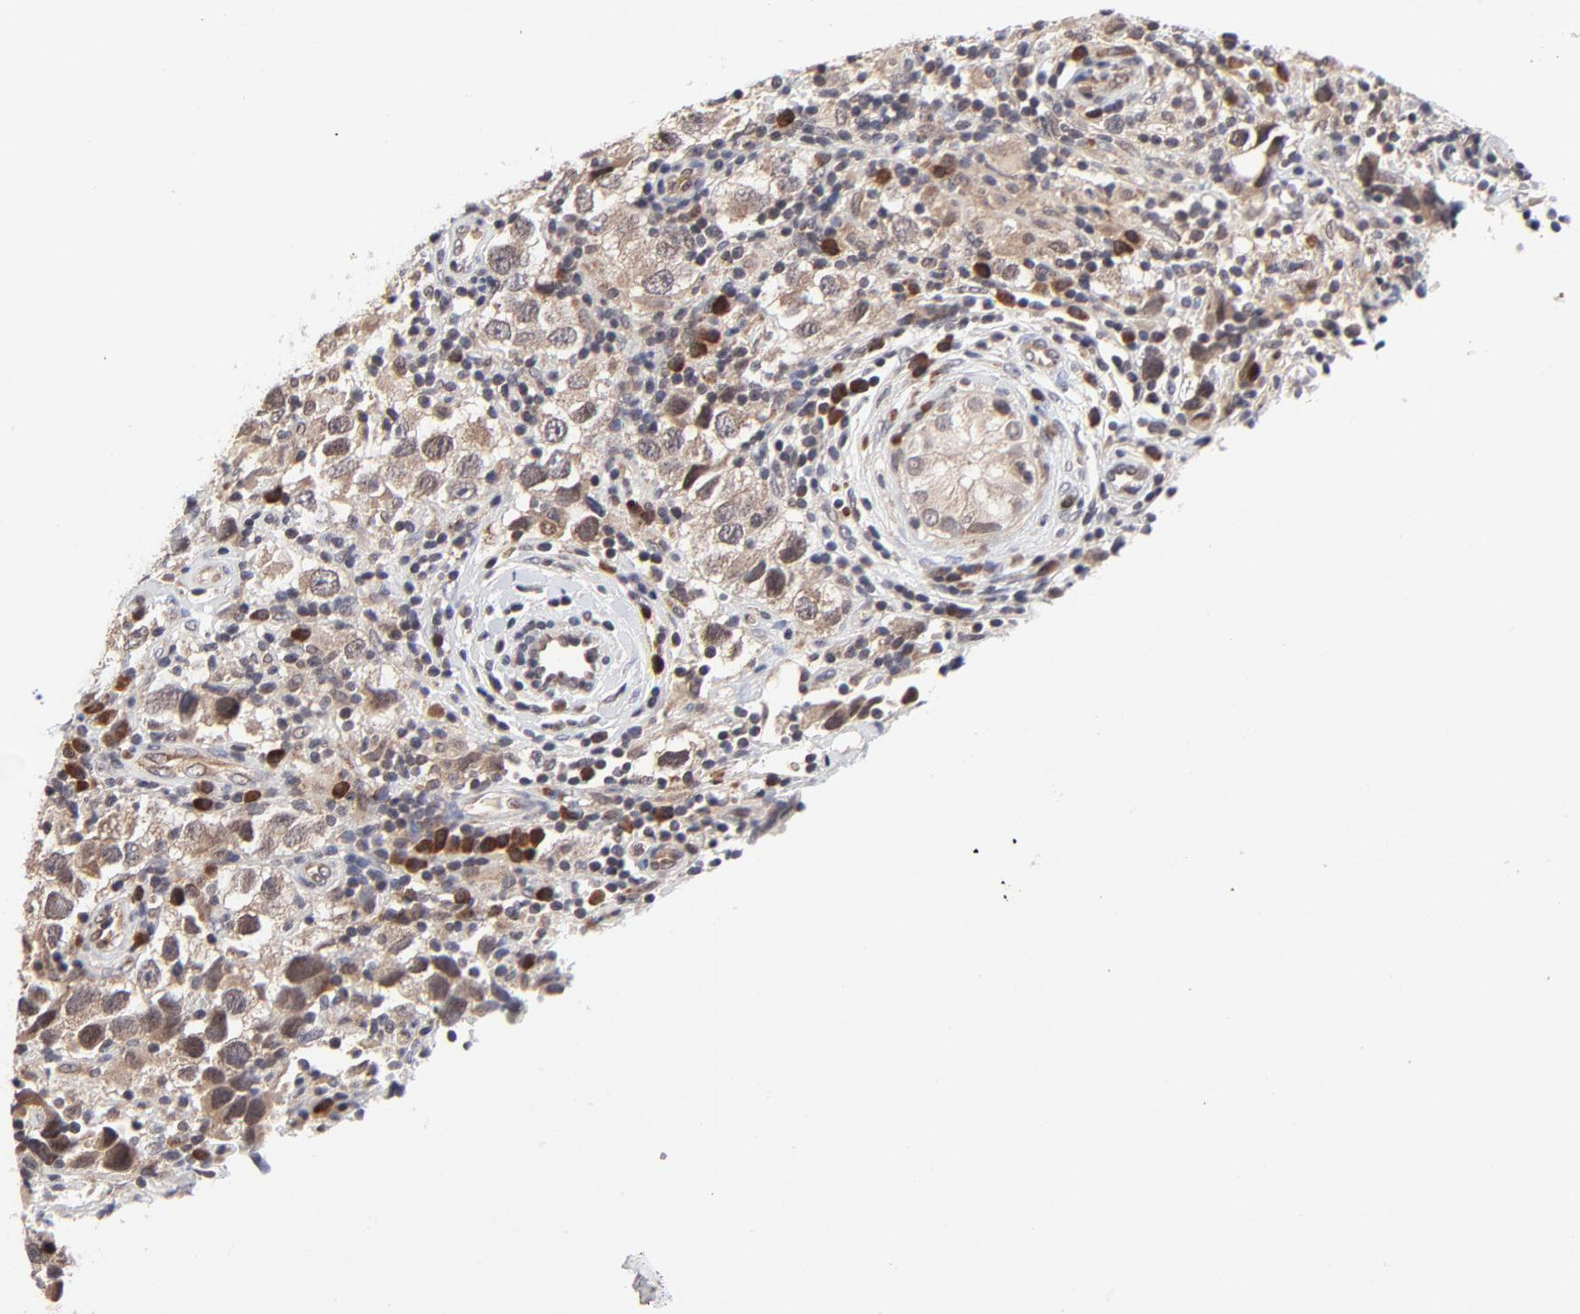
{"staining": {"intensity": "moderate", "quantity": ">75%", "location": "cytoplasmic/membranous"}, "tissue": "testis cancer", "cell_type": "Tumor cells", "image_type": "cancer", "snomed": [{"axis": "morphology", "description": "Carcinoma, Embryonal, NOS"}, {"axis": "topography", "description": "Testis"}], "caption": "IHC micrograph of neoplastic tissue: human testis embryonal carcinoma stained using immunohistochemistry shows medium levels of moderate protein expression localized specifically in the cytoplasmic/membranous of tumor cells, appearing as a cytoplasmic/membranous brown color.", "gene": "CASP10", "patient": {"sex": "male", "age": 21}}